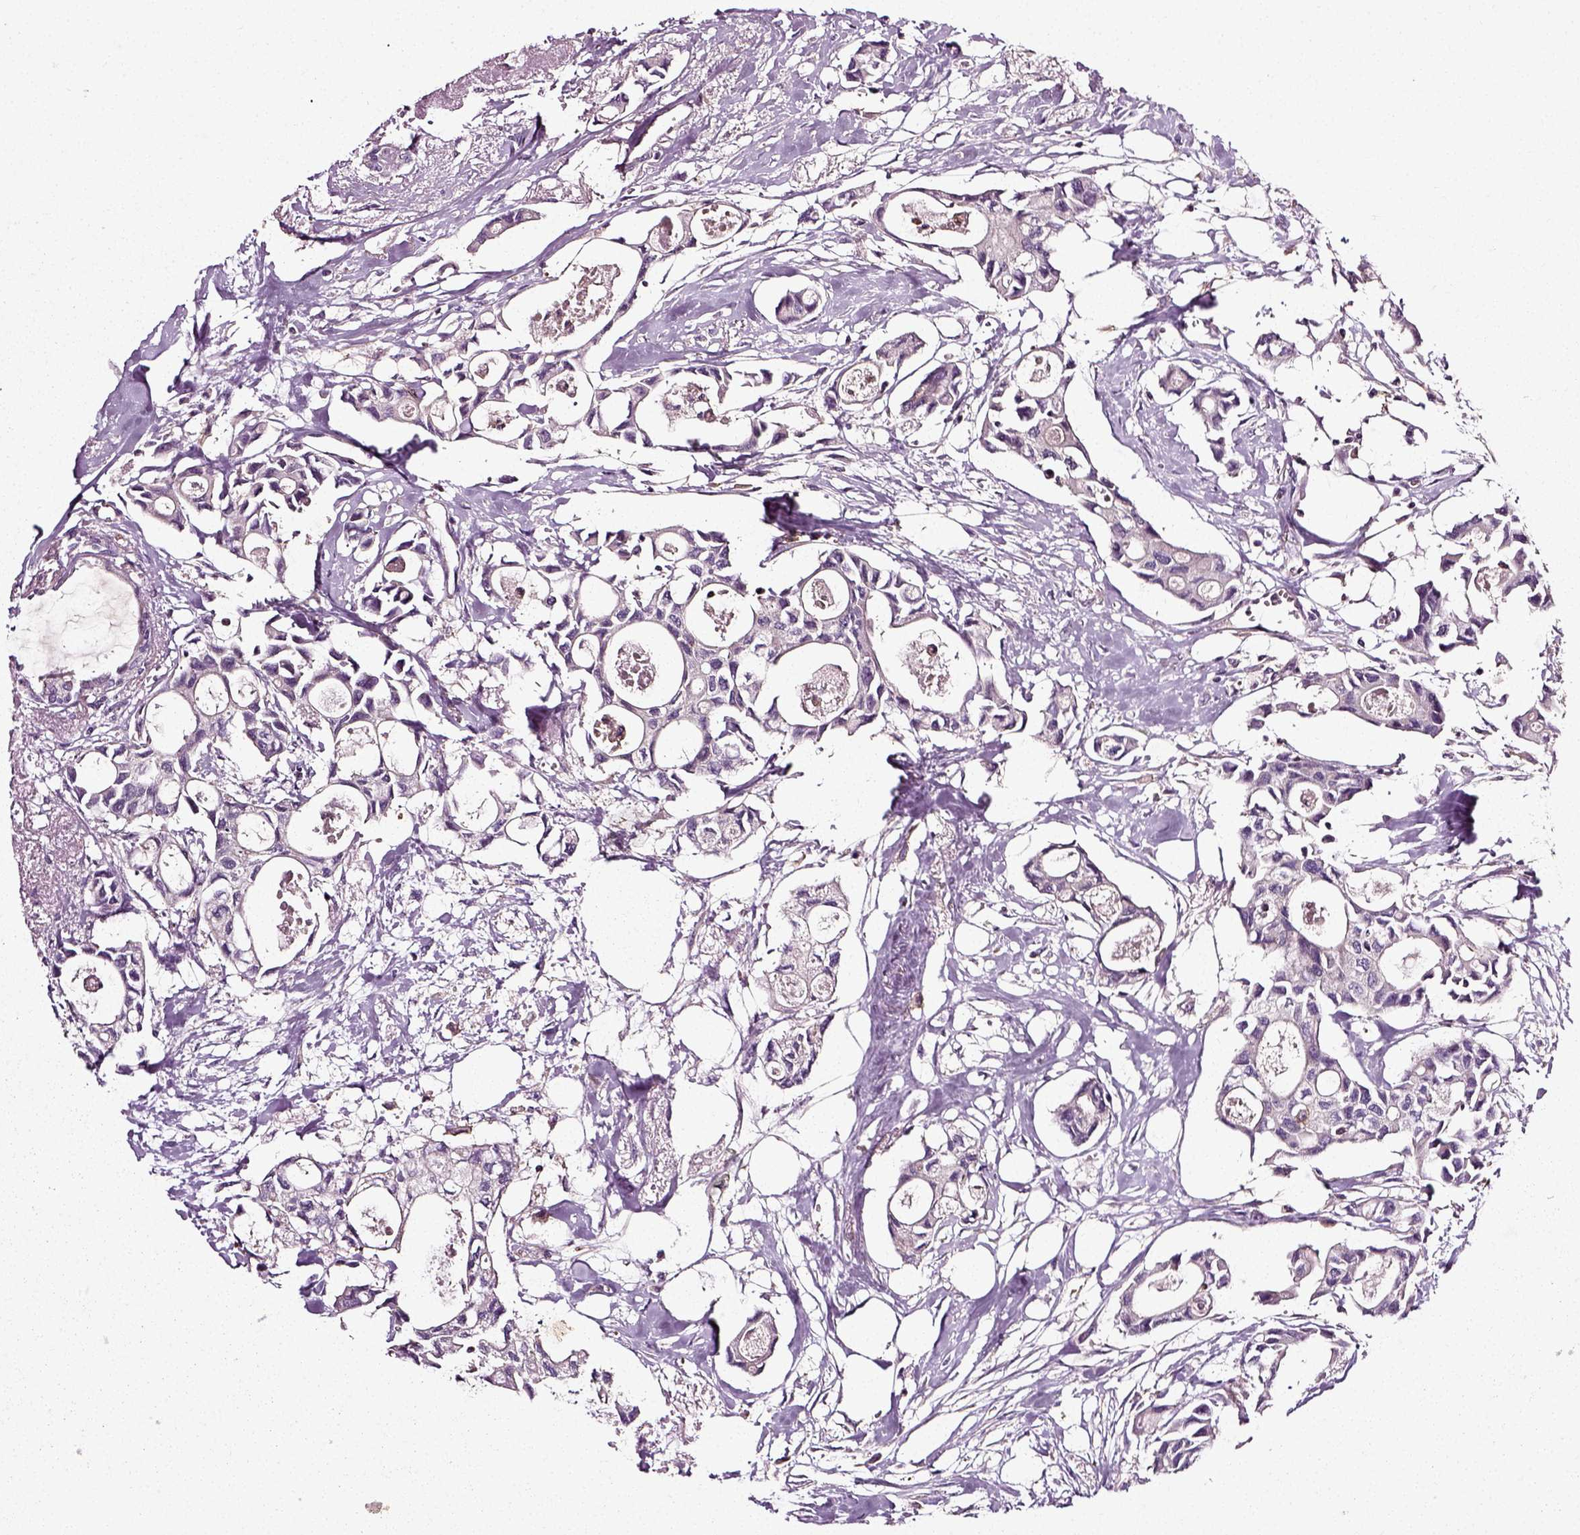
{"staining": {"intensity": "negative", "quantity": "none", "location": "none"}, "tissue": "breast cancer", "cell_type": "Tumor cells", "image_type": "cancer", "snomed": [{"axis": "morphology", "description": "Duct carcinoma"}, {"axis": "topography", "description": "Breast"}], "caption": "A histopathology image of human breast intraductal carcinoma is negative for staining in tumor cells.", "gene": "RHOF", "patient": {"sex": "female", "age": 83}}